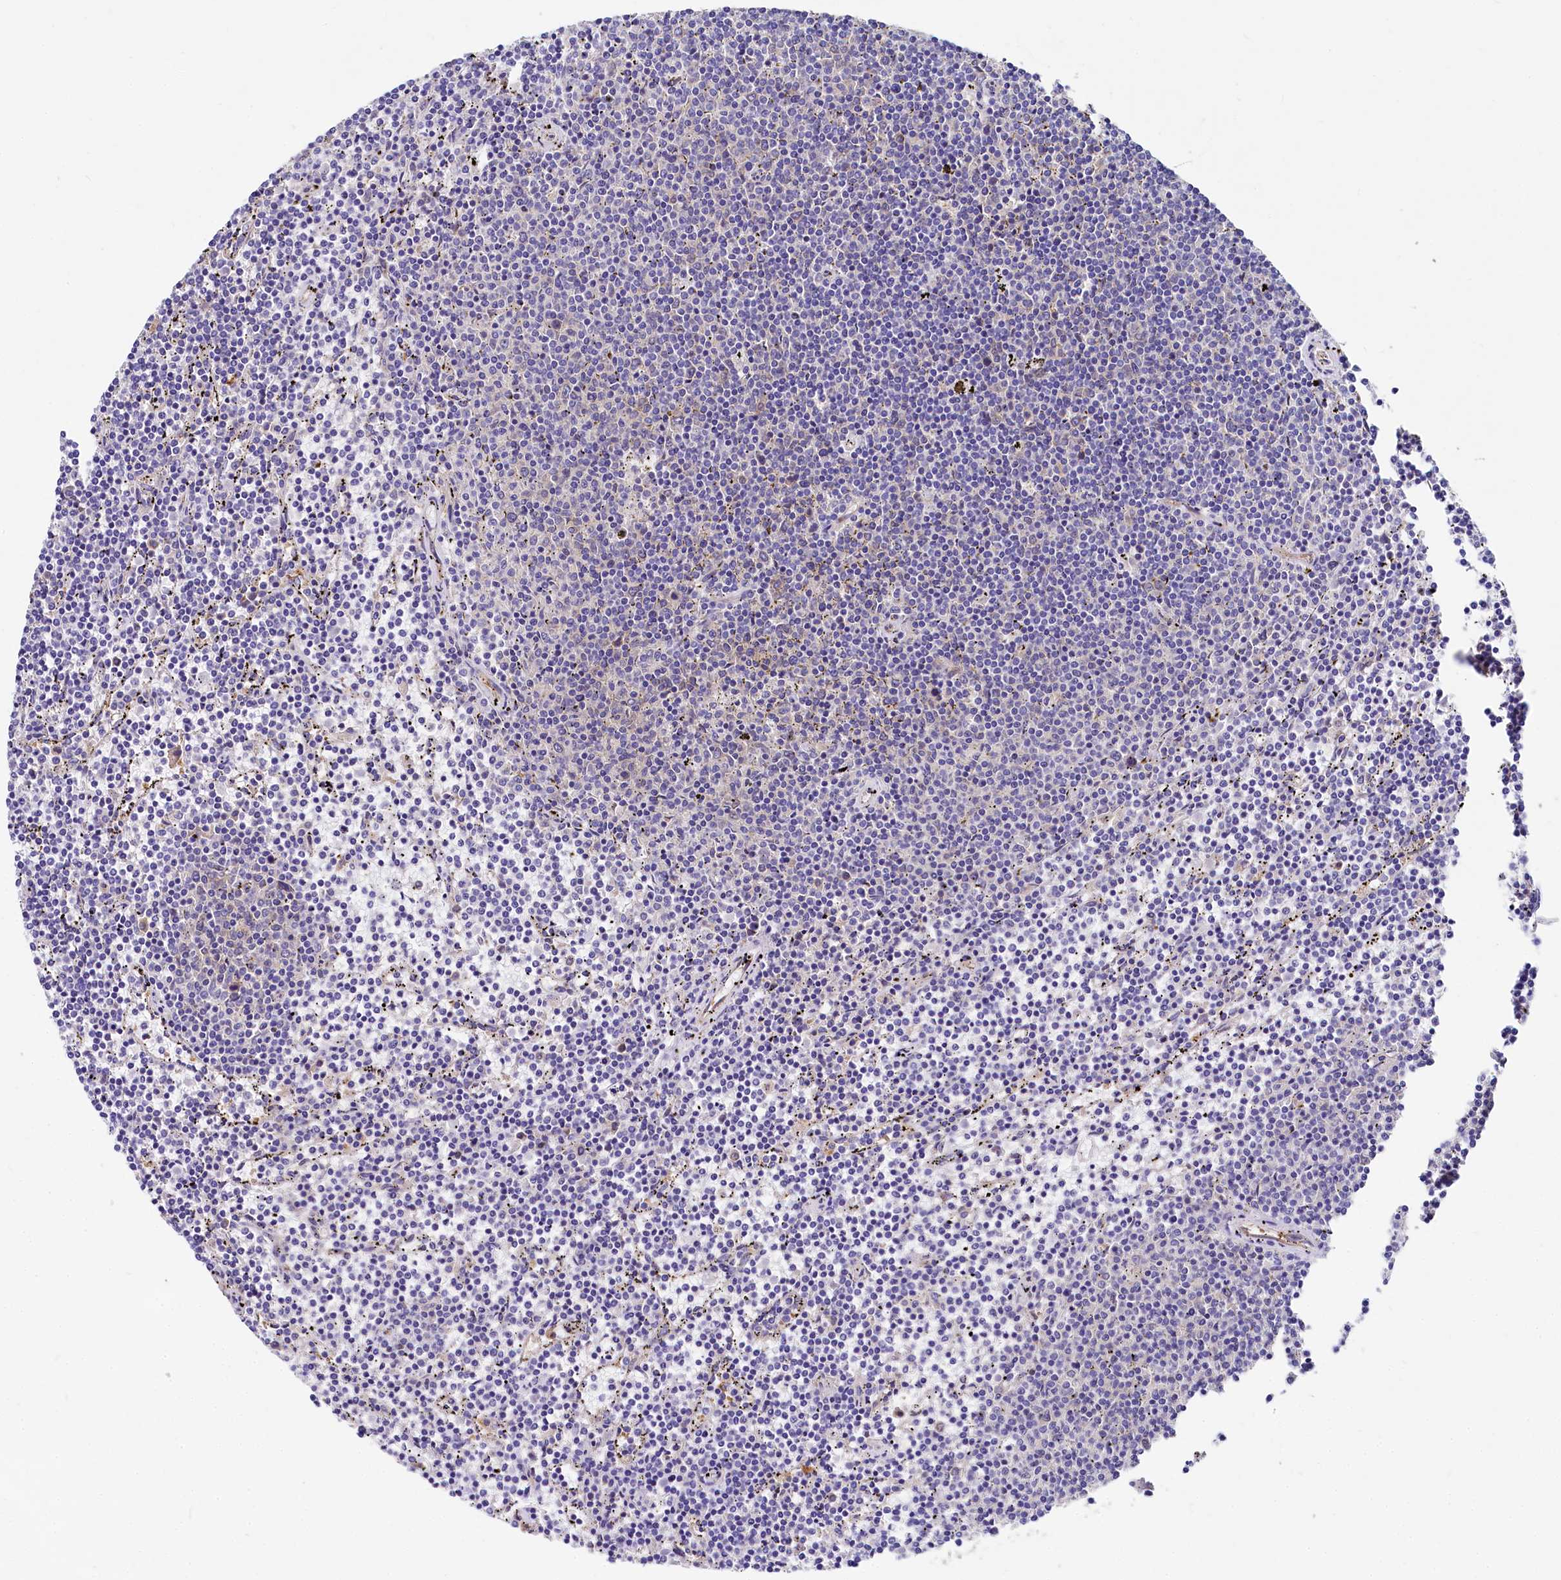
{"staining": {"intensity": "negative", "quantity": "none", "location": "none"}, "tissue": "lymphoma", "cell_type": "Tumor cells", "image_type": "cancer", "snomed": [{"axis": "morphology", "description": "Malignant lymphoma, non-Hodgkin's type, Low grade"}, {"axis": "topography", "description": "Spleen"}], "caption": "Protein analysis of malignant lymphoma, non-Hodgkin's type (low-grade) exhibits no significant staining in tumor cells.", "gene": "QARS1", "patient": {"sex": "female", "age": 50}}